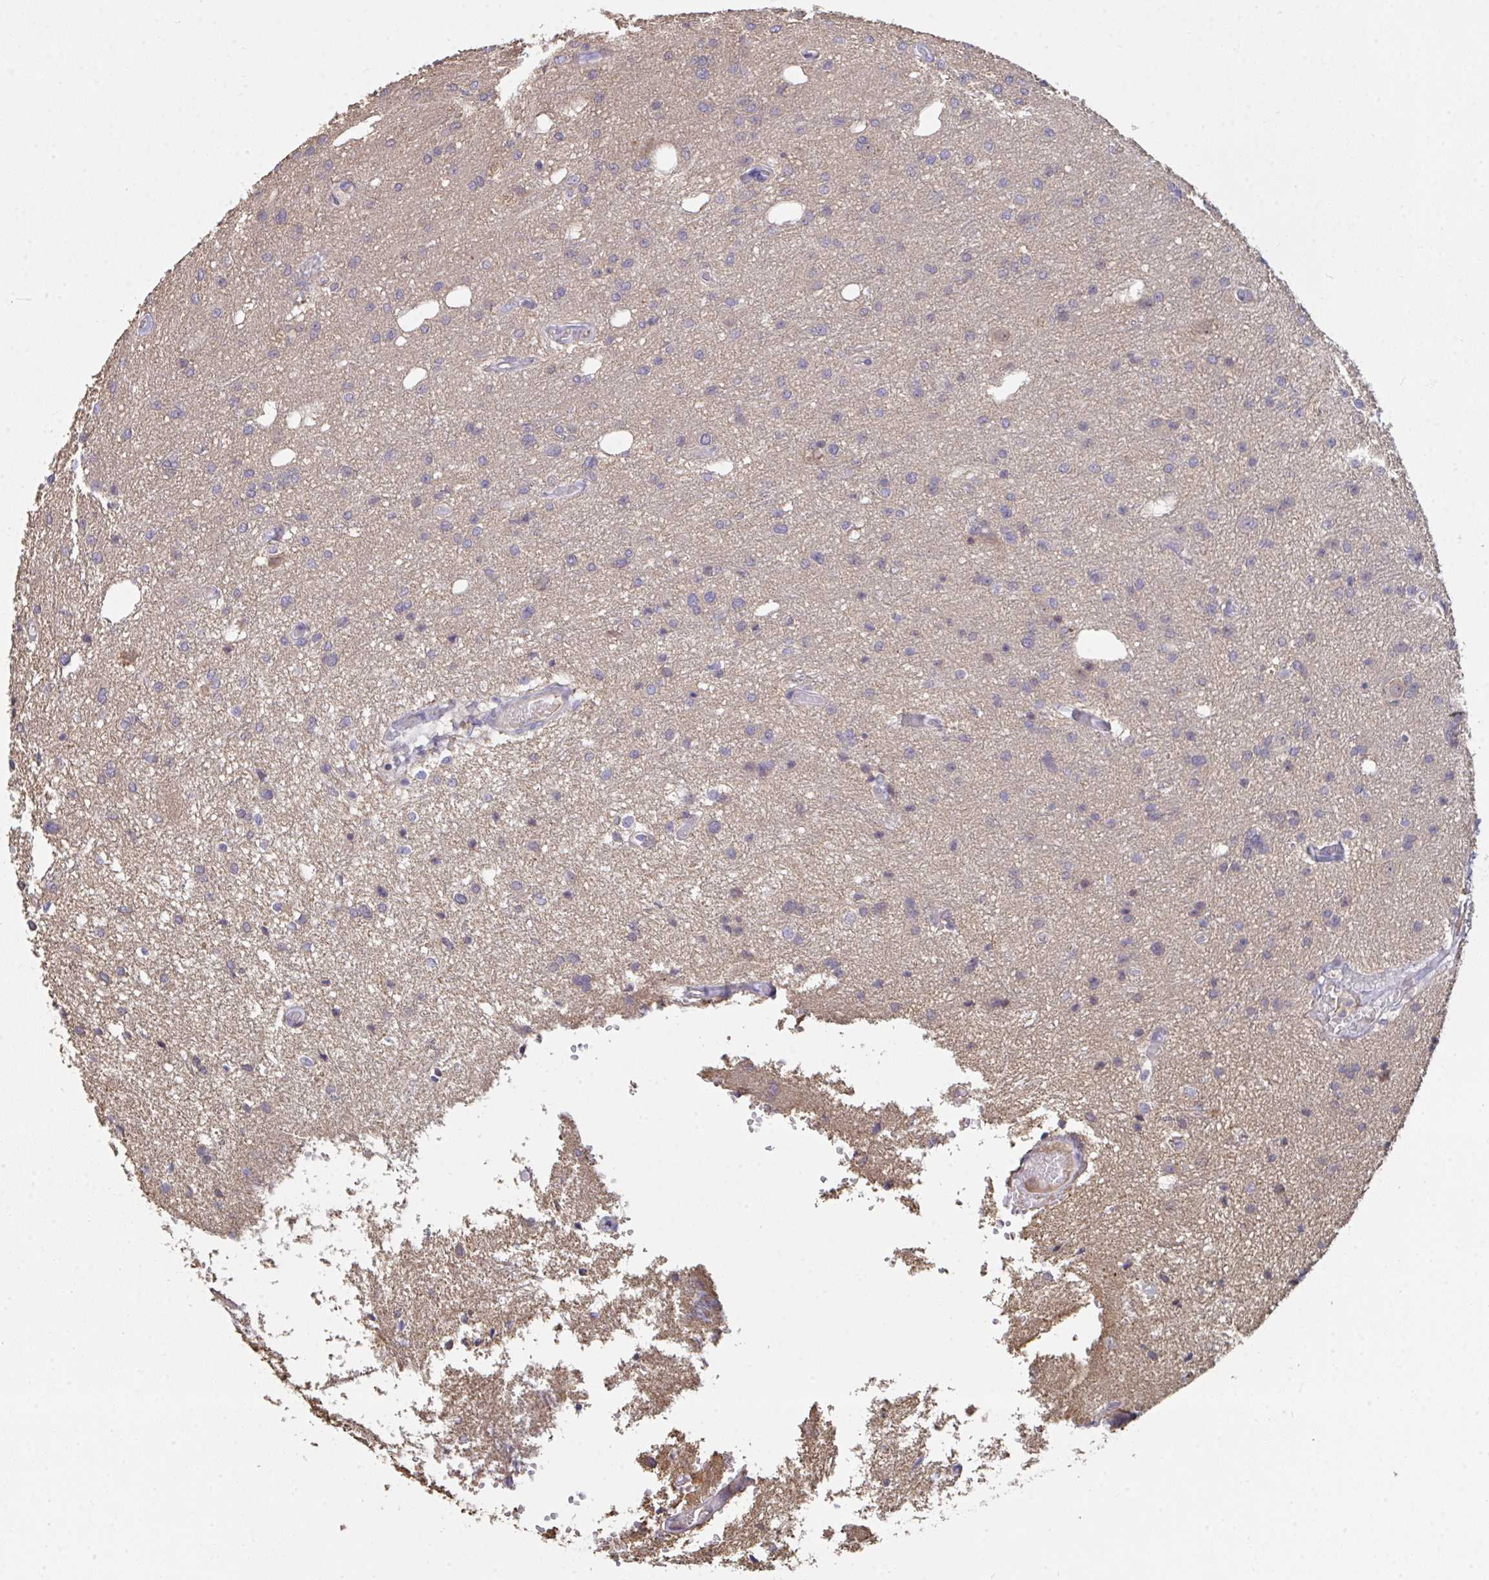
{"staining": {"intensity": "negative", "quantity": "none", "location": "none"}, "tissue": "glioma", "cell_type": "Tumor cells", "image_type": "cancer", "snomed": [{"axis": "morphology", "description": "Glioma, malignant, Low grade"}, {"axis": "topography", "description": "Brain"}], "caption": "Immunohistochemical staining of malignant low-grade glioma shows no significant staining in tumor cells.", "gene": "TTC9C", "patient": {"sex": "male", "age": 26}}